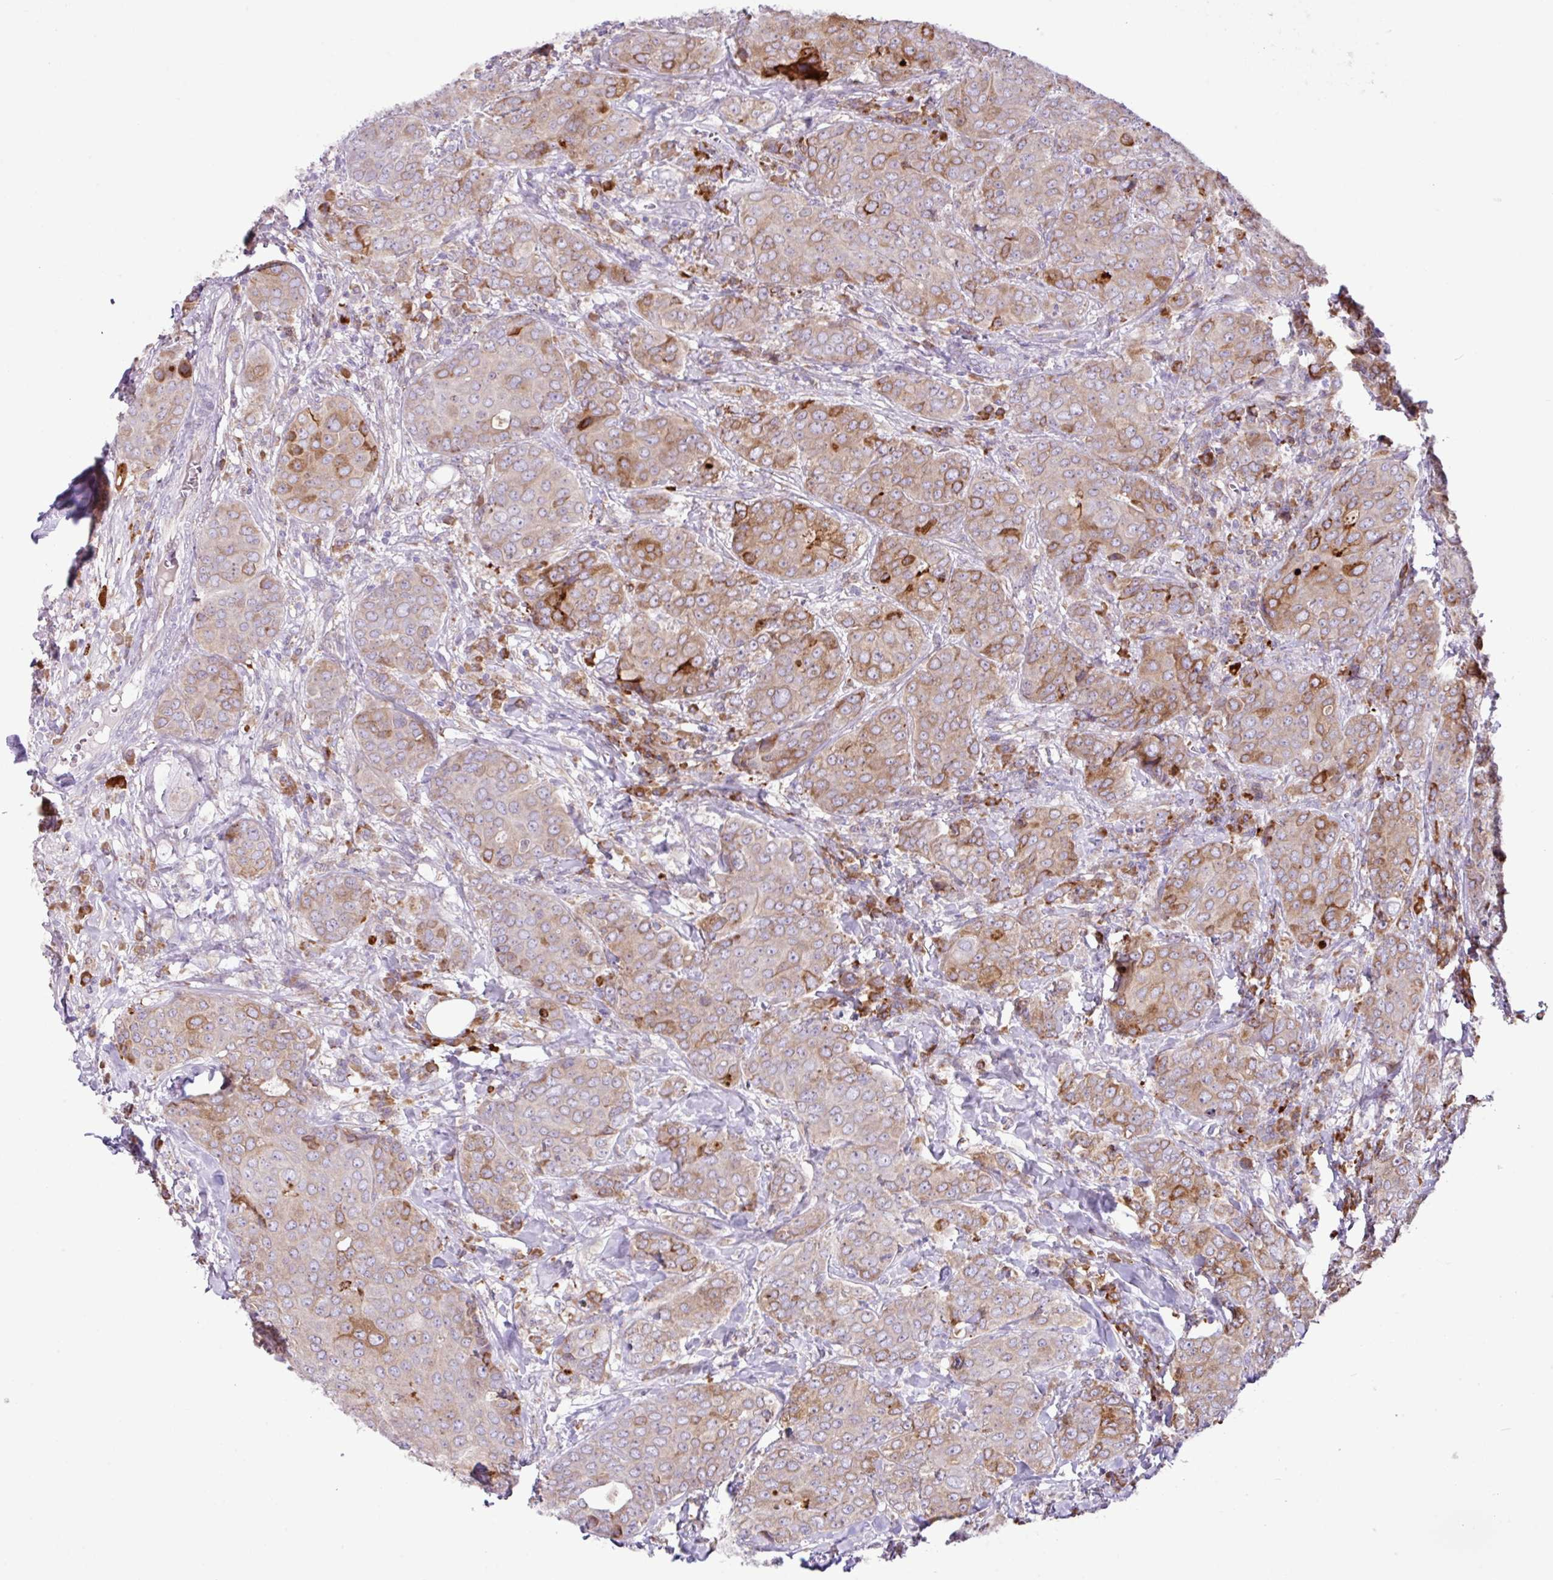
{"staining": {"intensity": "moderate", "quantity": ">75%", "location": "cytoplasmic/membranous"}, "tissue": "breast cancer", "cell_type": "Tumor cells", "image_type": "cancer", "snomed": [{"axis": "morphology", "description": "Duct carcinoma"}, {"axis": "topography", "description": "Breast"}], "caption": "High-magnification brightfield microscopy of breast intraductal carcinoma stained with DAB (brown) and counterstained with hematoxylin (blue). tumor cells exhibit moderate cytoplasmic/membranous staining is appreciated in about>75% of cells. The staining was performed using DAB, with brown indicating positive protein expression. Nuclei are stained blue with hematoxylin.", "gene": "RGS21", "patient": {"sex": "female", "age": 43}}